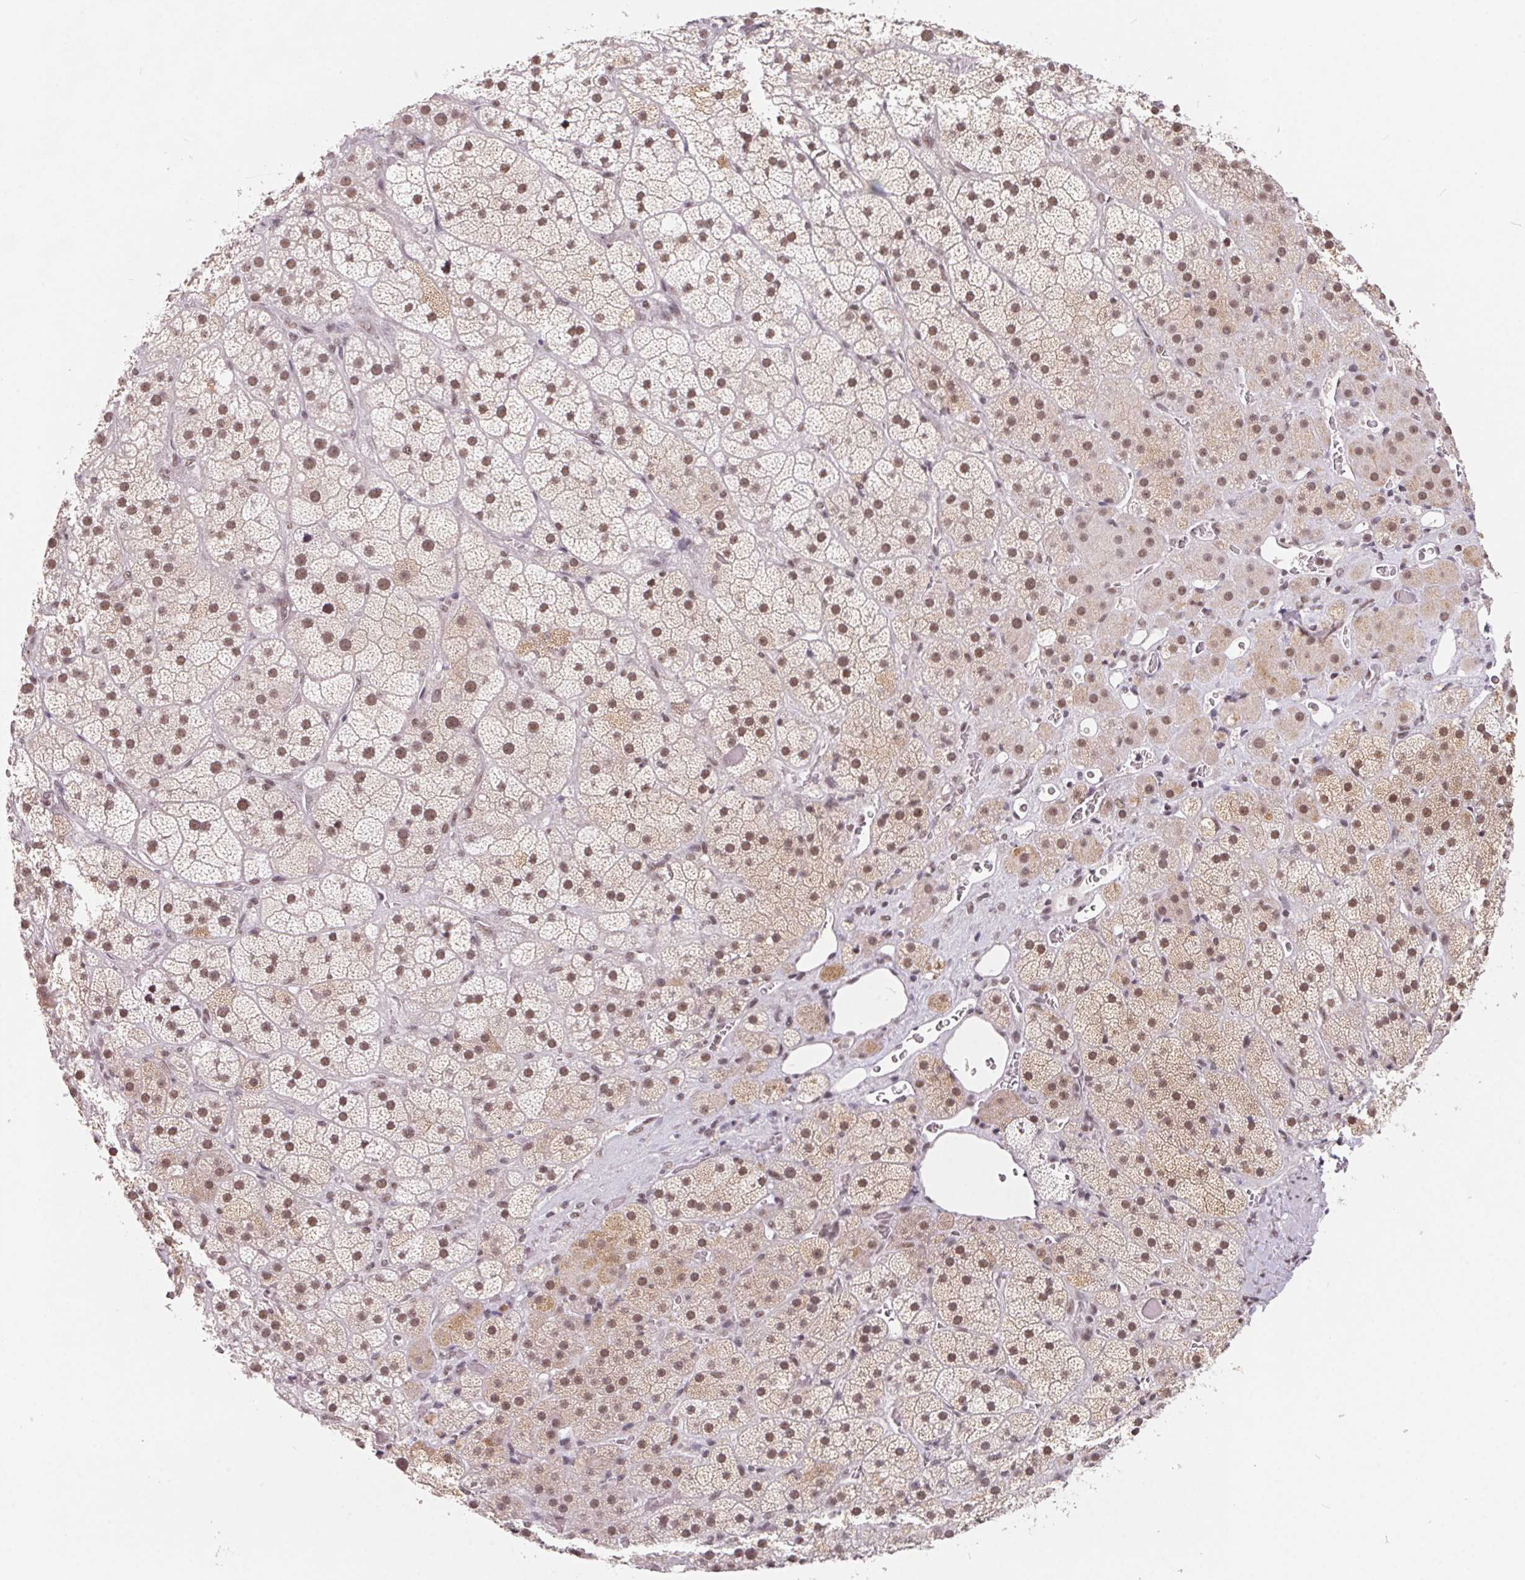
{"staining": {"intensity": "moderate", "quantity": ">75%", "location": "nuclear"}, "tissue": "adrenal gland", "cell_type": "Glandular cells", "image_type": "normal", "snomed": [{"axis": "morphology", "description": "Normal tissue, NOS"}, {"axis": "topography", "description": "Adrenal gland"}], "caption": "Protein expression analysis of benign human adrenal gland reveals moderate nuclear expression in about >75% of glandular cells.", "gene": "TCERG1", "patient": {"sex": "male", "age": 57}}